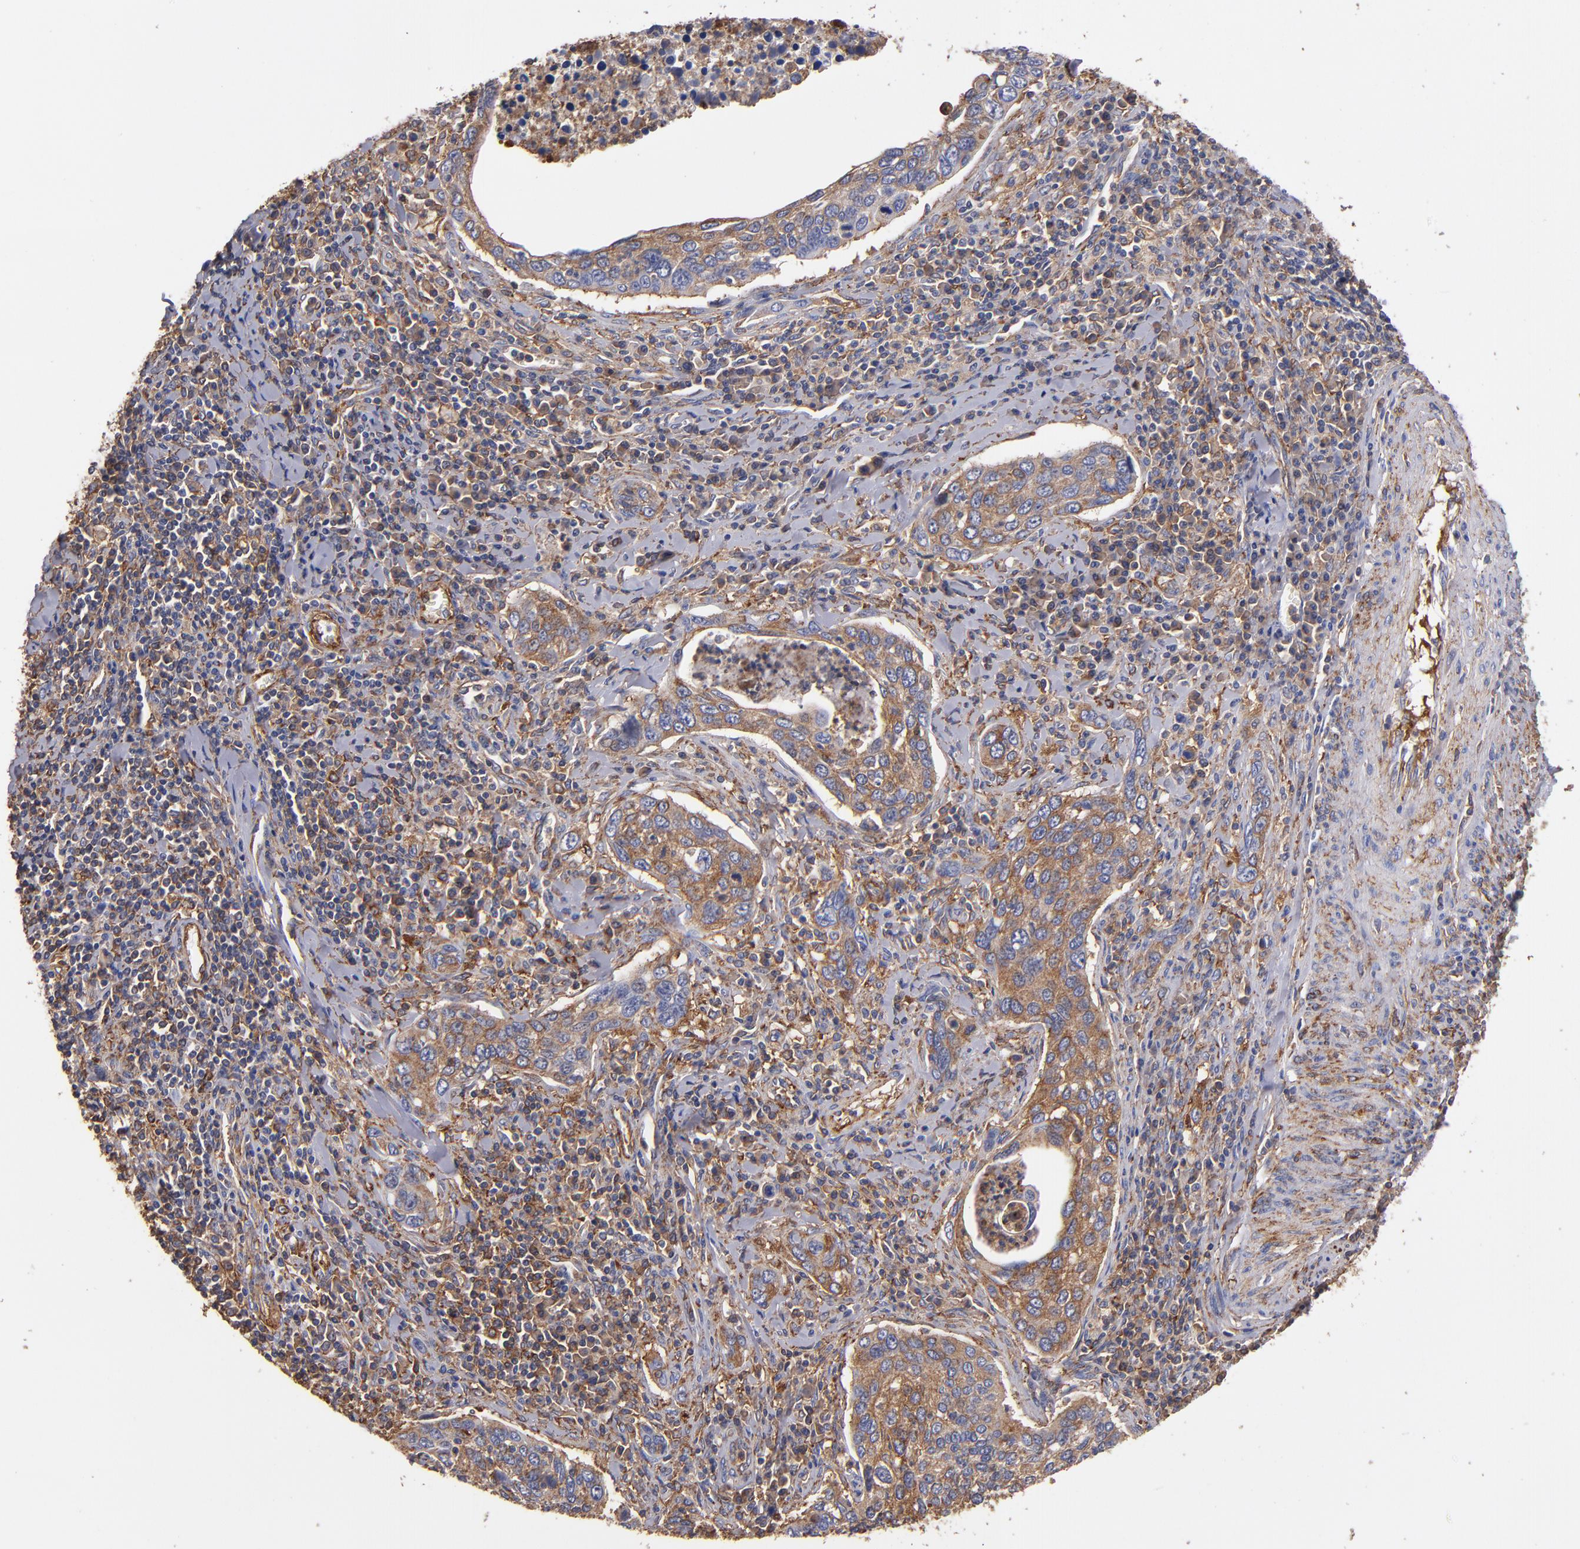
{"staining": {"intensity": "moderate", "quantity": ">75%", "location": "cytoplasmic/membranous"}, "tissue": "cervical cancer", "cell_type": "Tumor cells", "image_type": "cancer", "snomed": [{"axis": "morphology", "description": "Squamous cell carcinoma, NOS"}, {"axis": "topography", "description": "Cervix"}], "caption": "Brown immunohistochemical staining in human cervical cancer (squamous cell carcinoma) reveals moderate cytoplasmic/membranous expression in approximately >75% of tumor cells.", "gene": "MVP", "patient": {"sex": "female", "age": 53}}